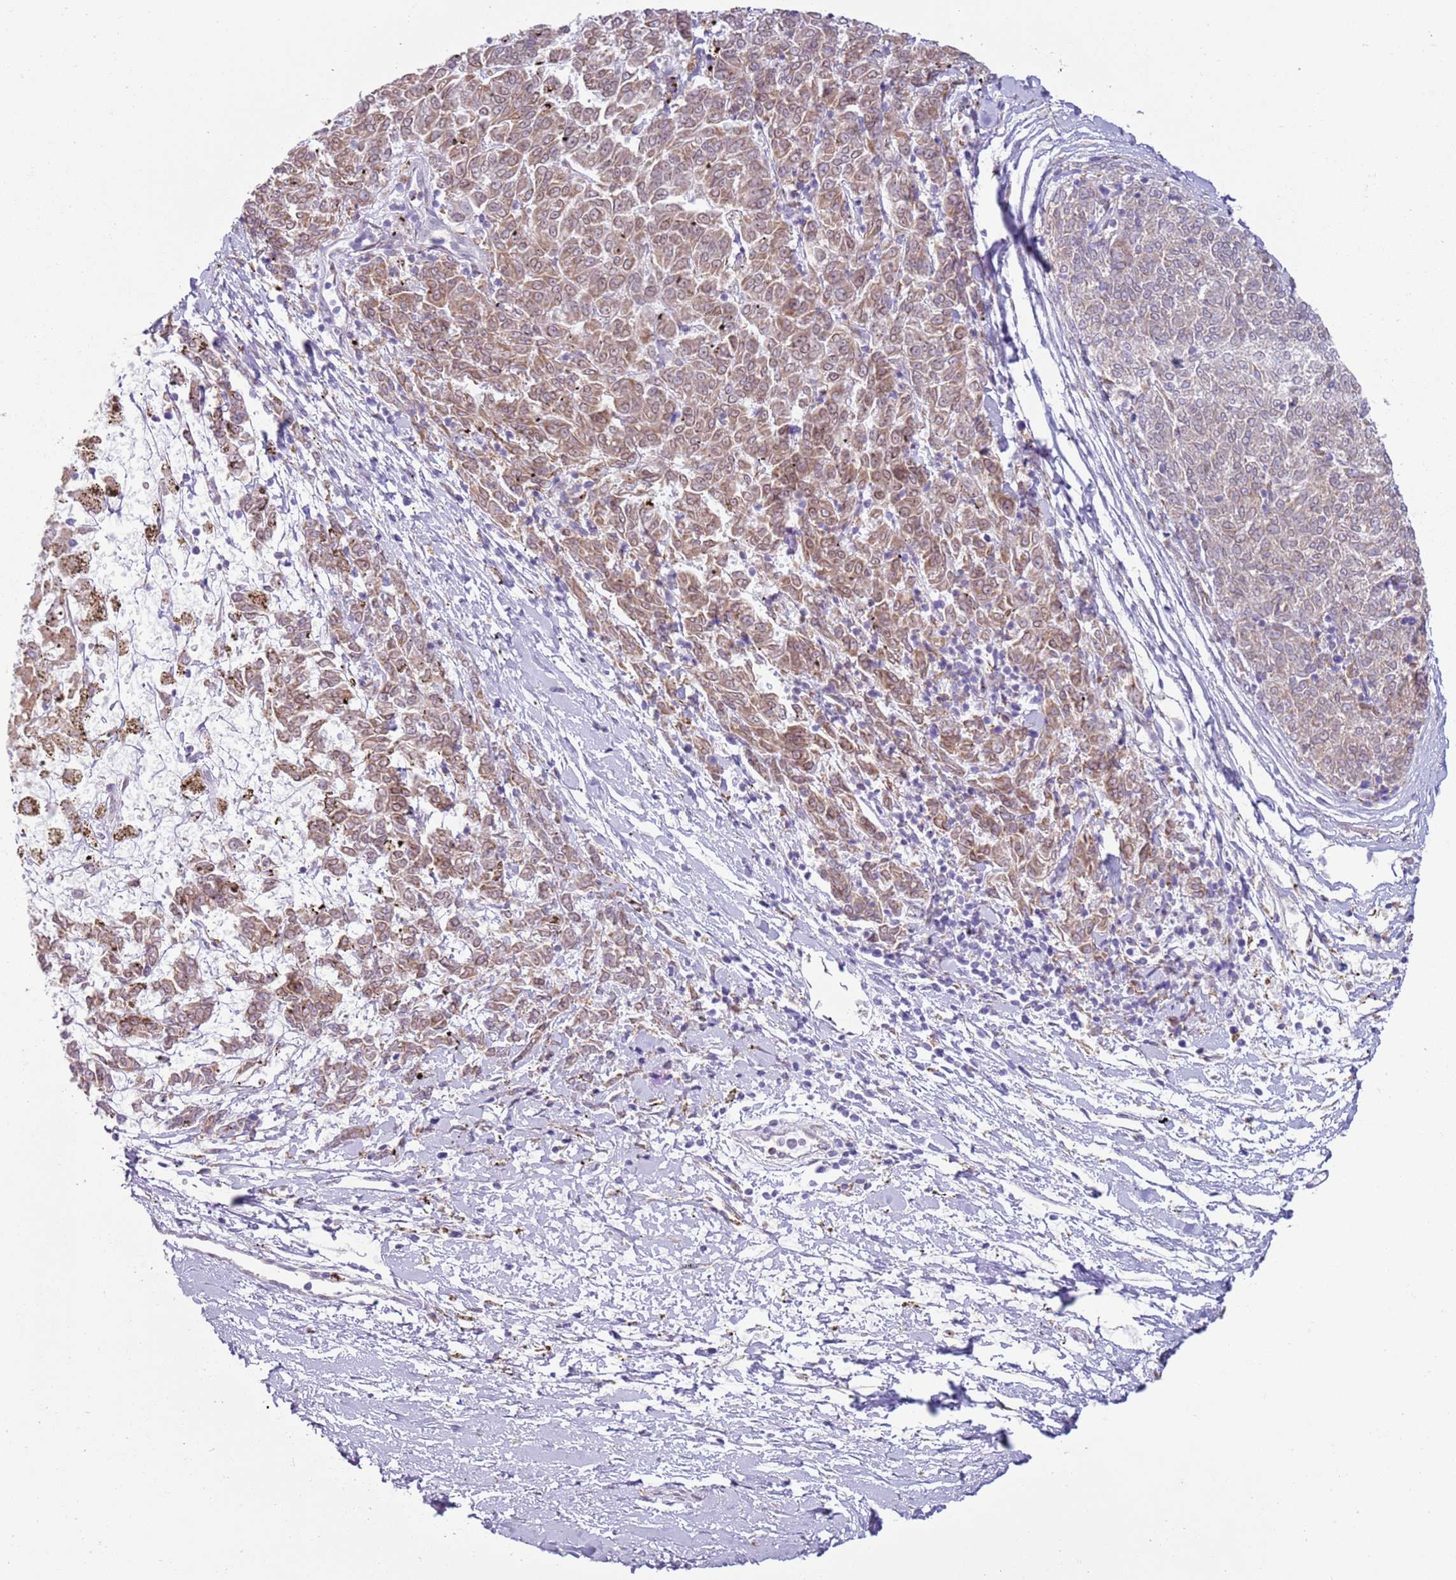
{"staining": {"intensity": "moderate", "quantity": ">75%", "location": "cytoplasmic/membranous"}, "tissue": "melanoma", "cell_type": "Tumor cells", "image_type": "cancer", "snomed": [{"axis": "morphology", "description": "Malignant melanoma, NOS"}, {"axis": "topography", "description": "Skin"}], "caption": "Melanoma tissue reveals moderate cytoplasmic/membranous positivity in about >75% of tumor cells, visualized by immunohistochemistry.", "gene": "OAF", "patient": {"sex": "female", "age": 72}}